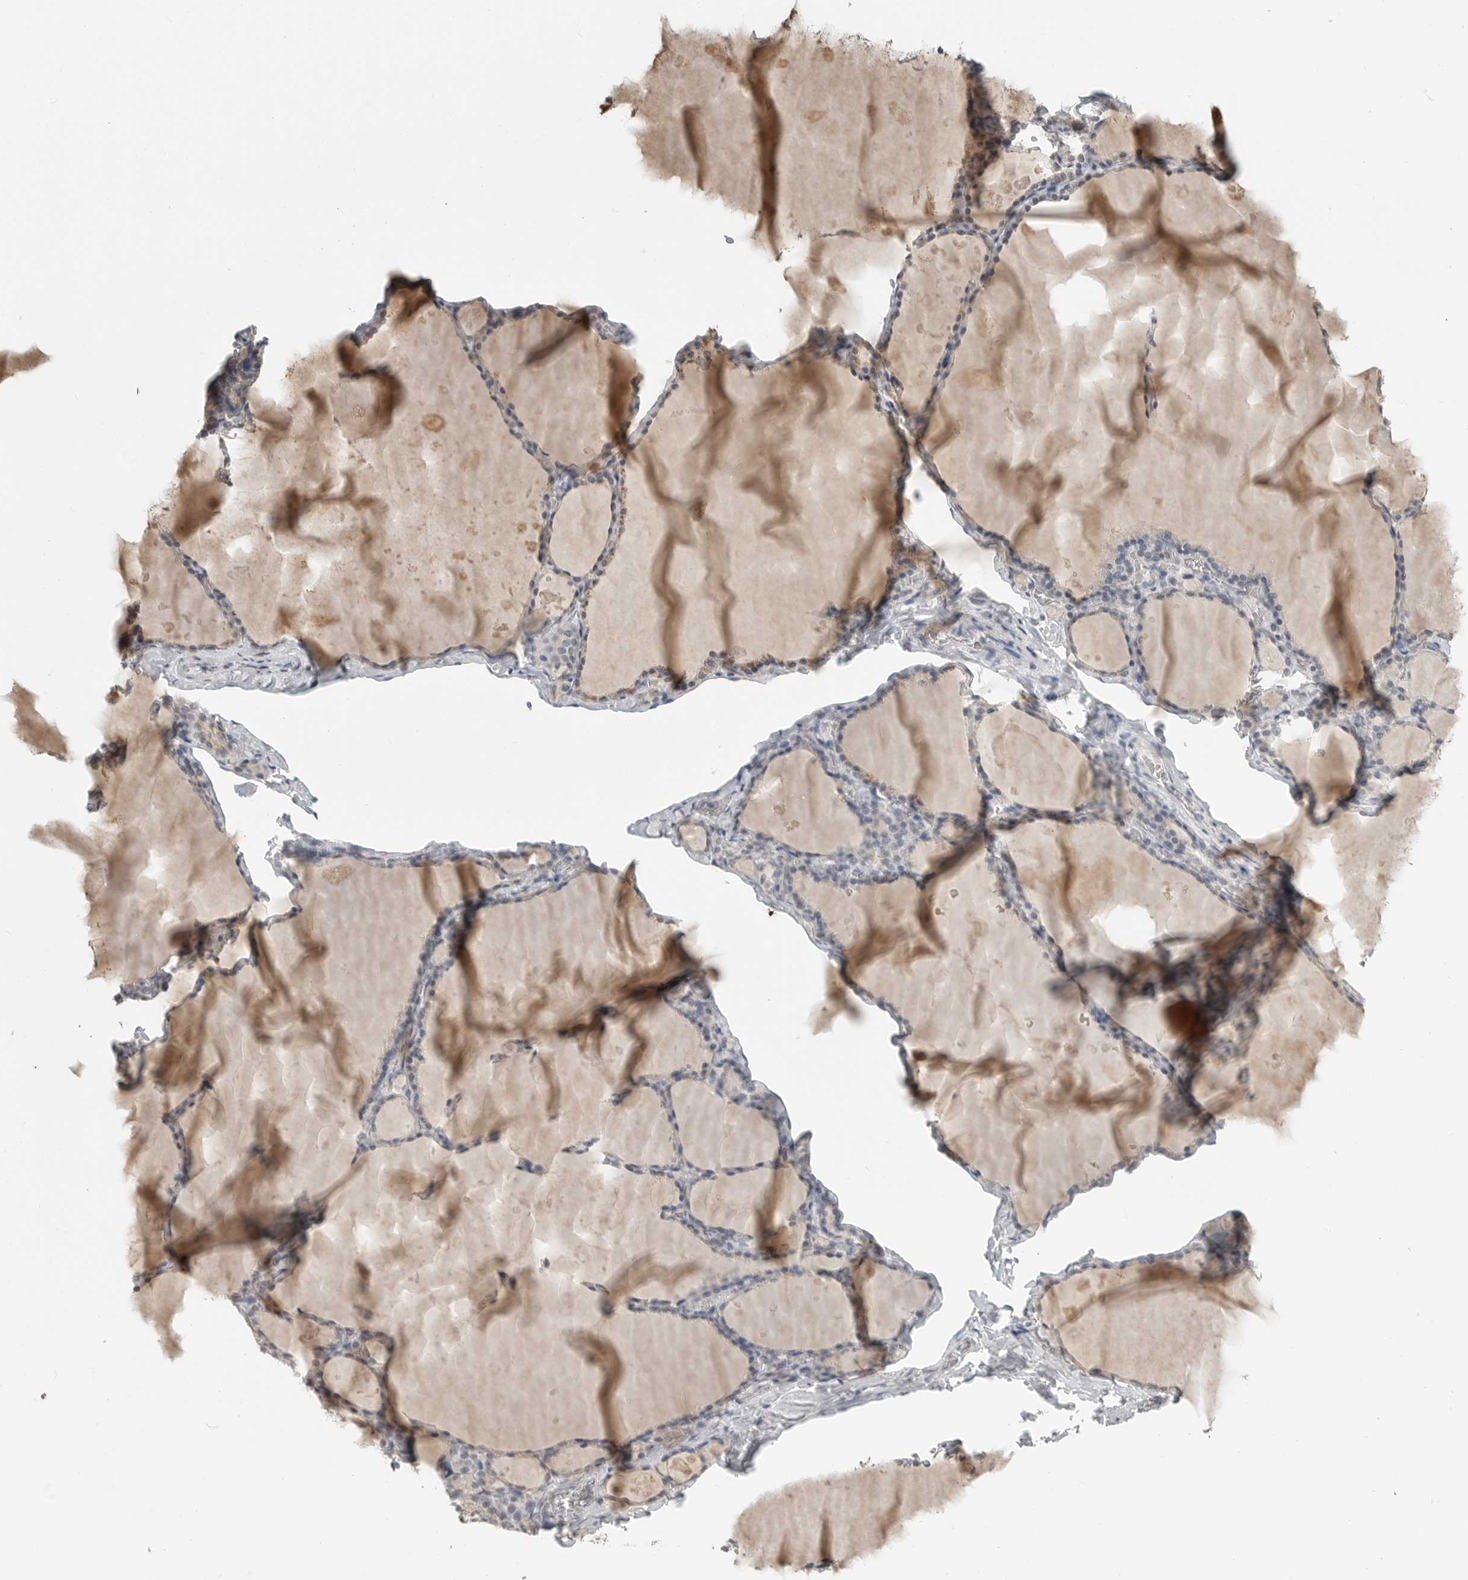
{"staining": {"intensity": "negative", "quantity": "none", "location": "none"}, "tissue": "thyroid gland", "cell_type": "Glandular cells", "image_type": "normal", "snomed": [{"axis": "morphology", "description": "Normal tissue, NOS"}, {"axis": "topography", "description": "Thyroid gland"}], "caption": "Immunohistochemistry (IHC) photomicrograph of unremarkable thyroid gland stained for a protein (brown), which shows no expression in glandular cells.", "gene": "FOXP3", "patient": {"sex": "male", "age": 56}}